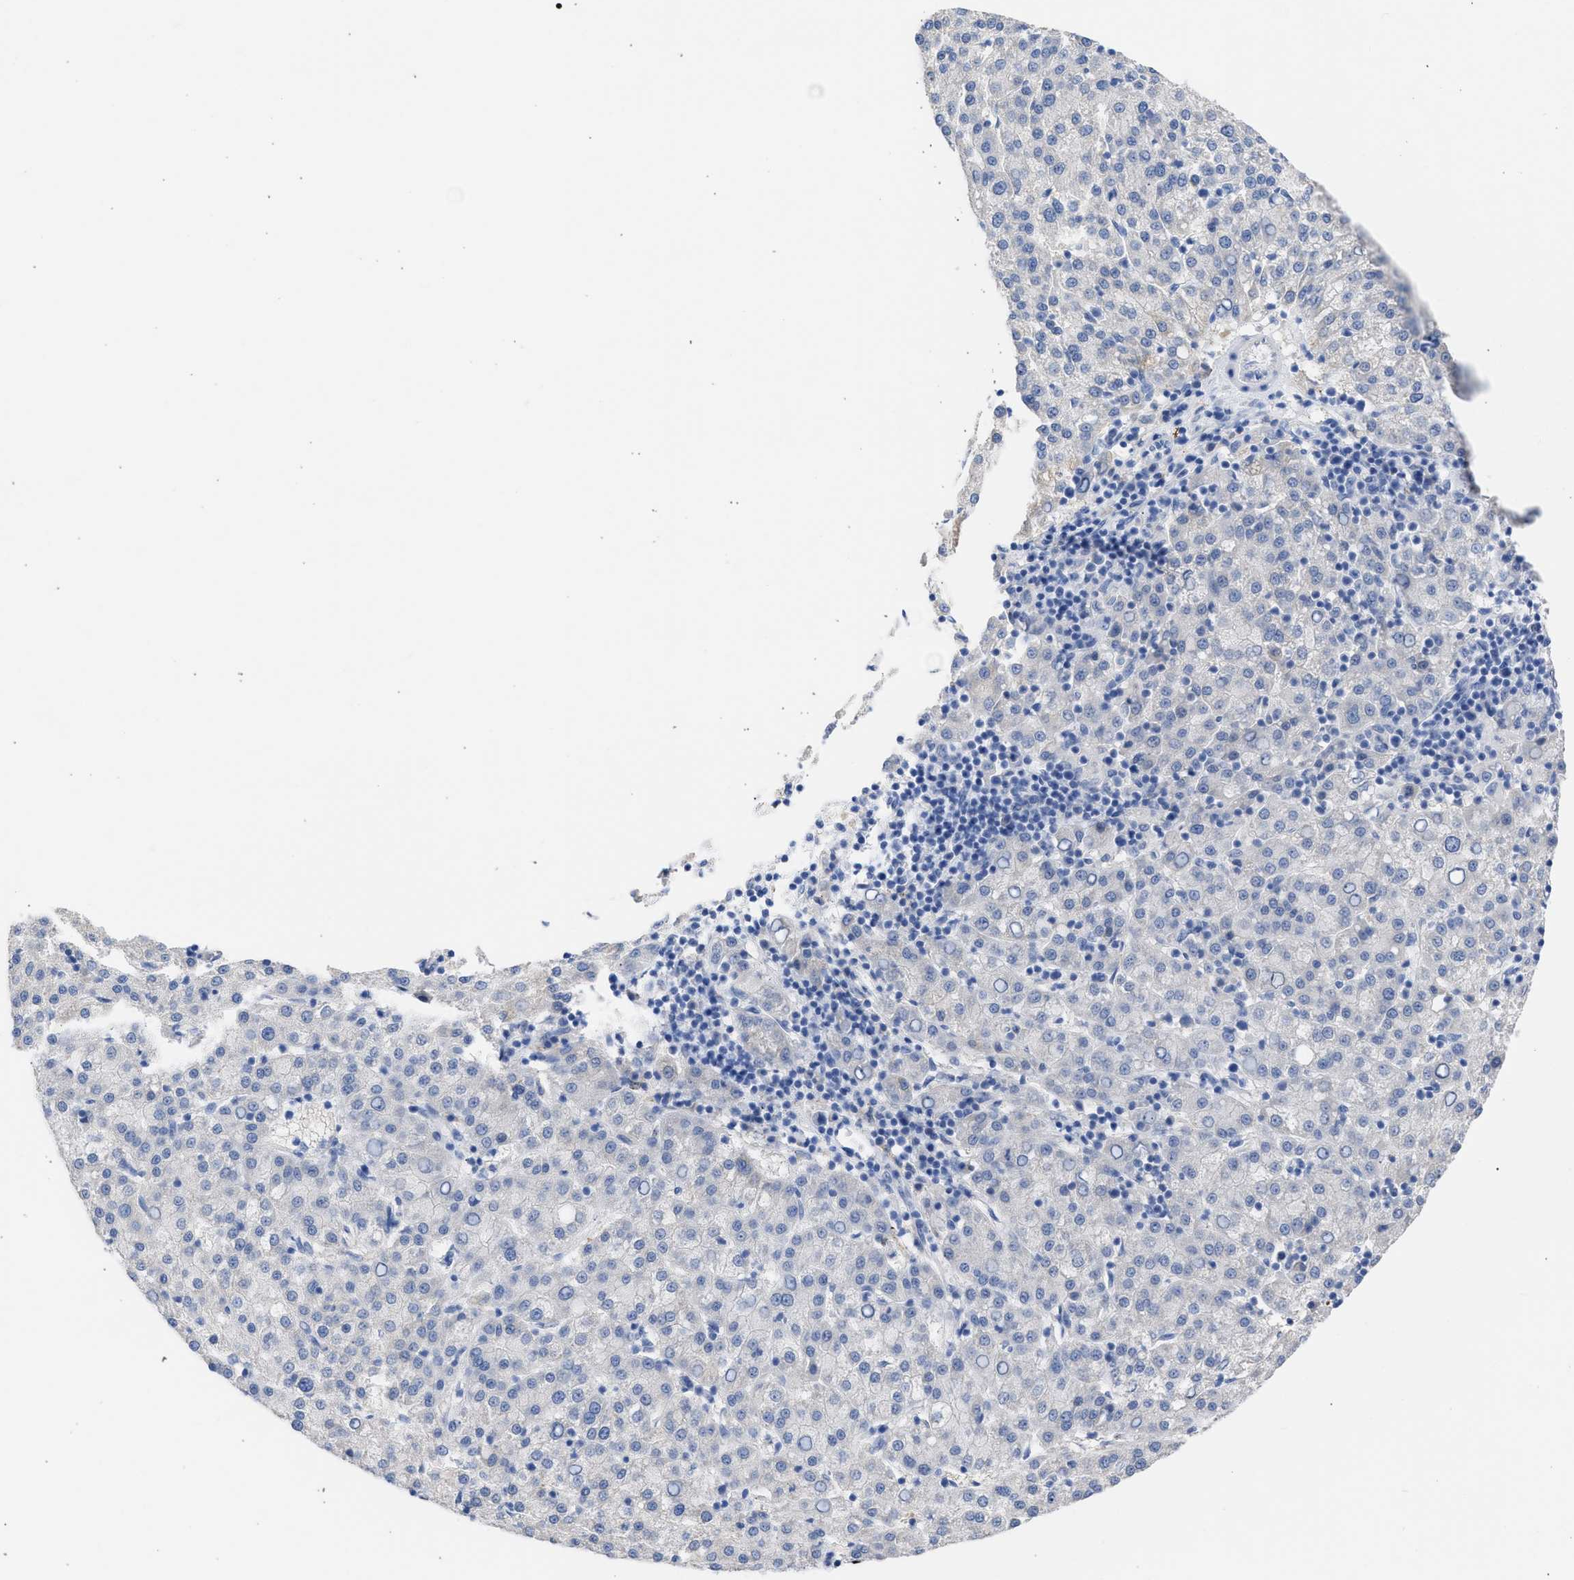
{"staining": {"intensity": "negative", "quantity": "none", "location": "none"}, "tissue": "liver cancer", "cell_type": "Tumor cells", "image_type": "cancer", "snomed": [{"axis": "morphology", "description": "Carcinoma, Hepatocellular, NOS"}, {"axis": "topography", "description": "Liver"}], "caption": "Micrograph shows no significant protein staining in tumor cells of liver cancer.", "gene": "RSPH1", "patient": {"sex": "female", "age": 58}}